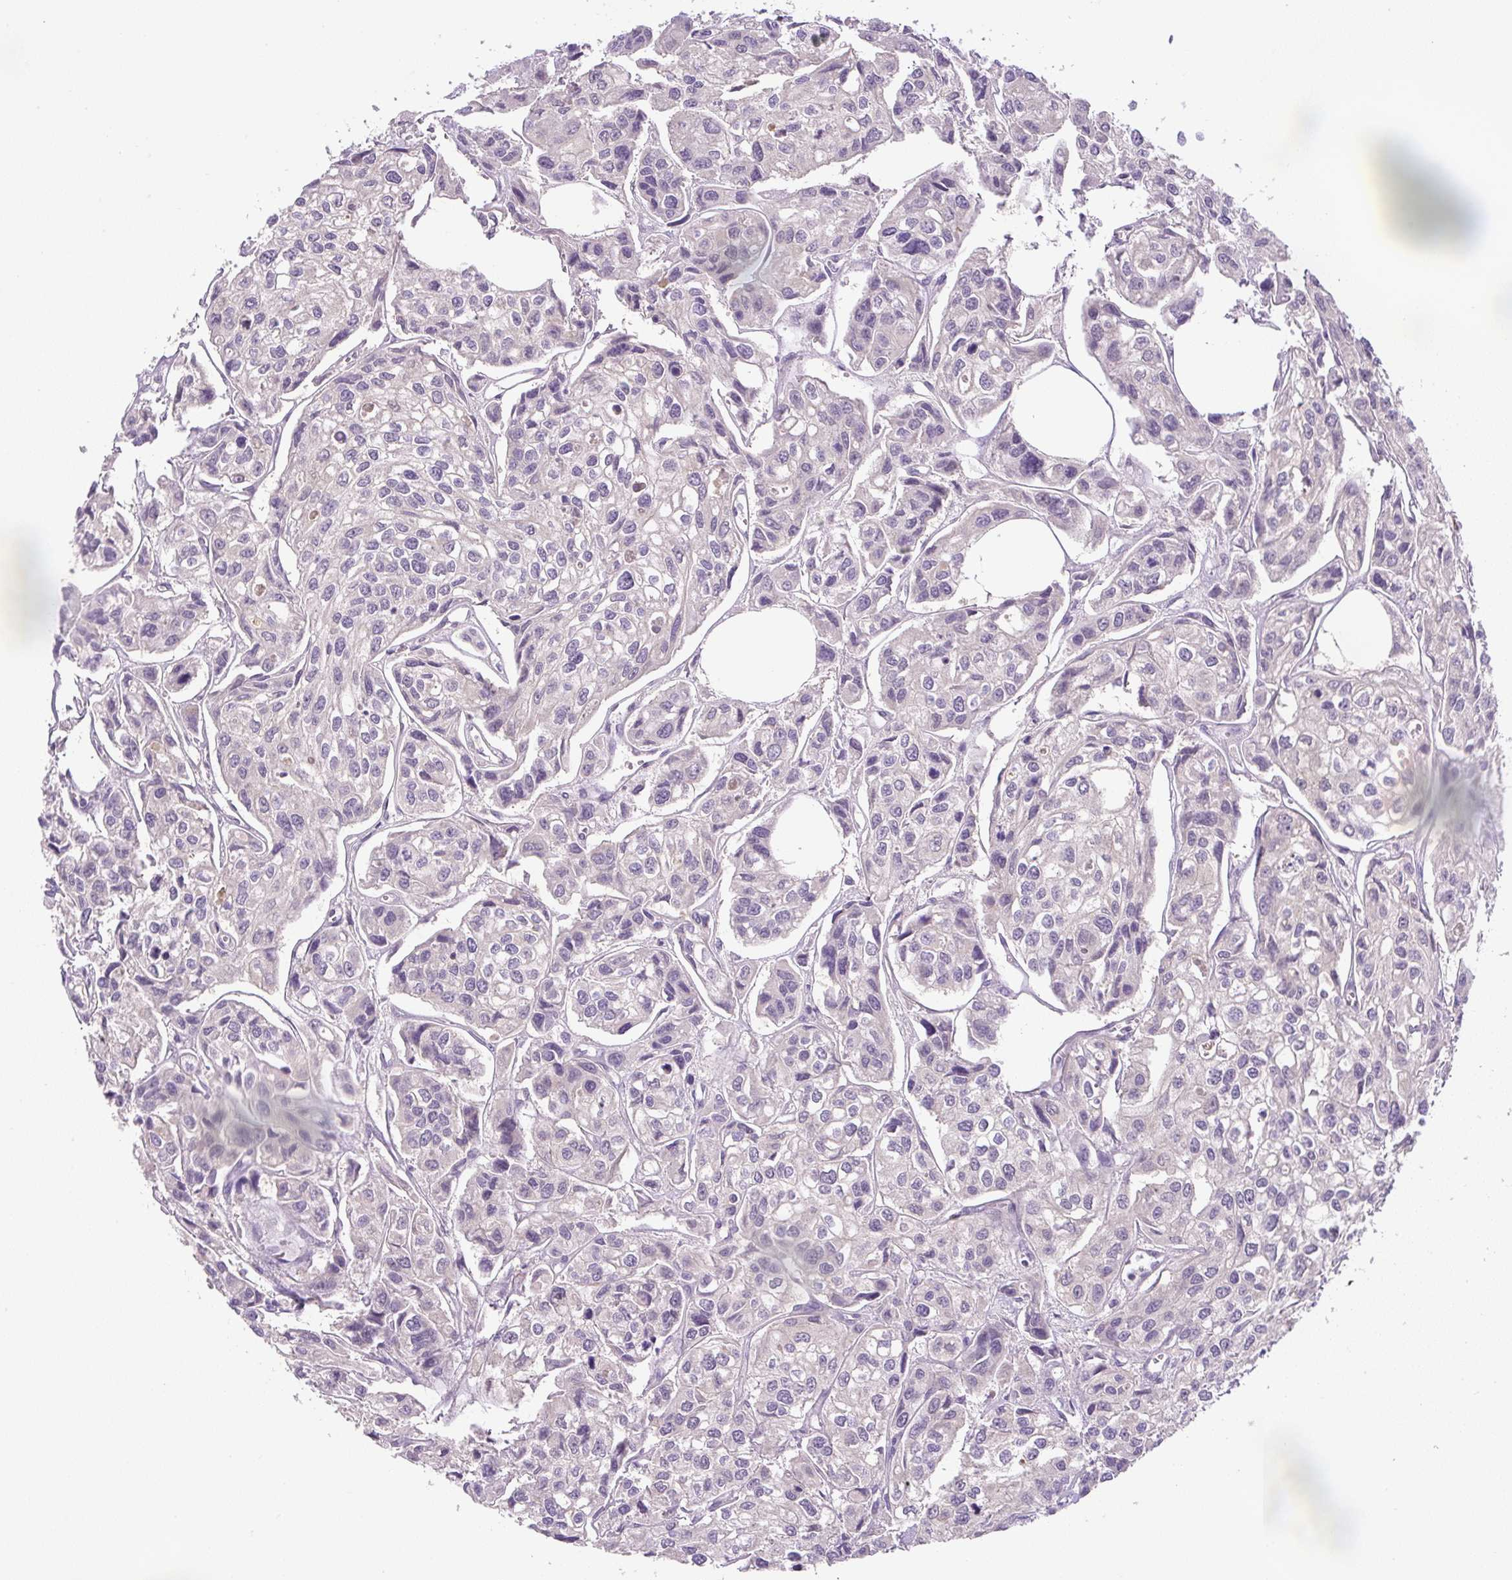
{"staining": {"intensity": "negative", "quantity": "none", "location": "none"}, "tissue": "urothelial cancer", "cell_type": "Tumor cells", "image_type": "cancer", "snomed": [{"axis": "morphology", "description": "Urothelial carcinoma, High grade"}, {"axis": "topography", "description": "Urinary bladder"}], "caption": "Tumor cells are negative for brown protein staining in high-grade urothelial carcinoma. (DAB immunohistochemistry (IHC) with hematoxylin counter stain).", "gene": "UBL3", "patient": {"sex": "male", "age": 67}}